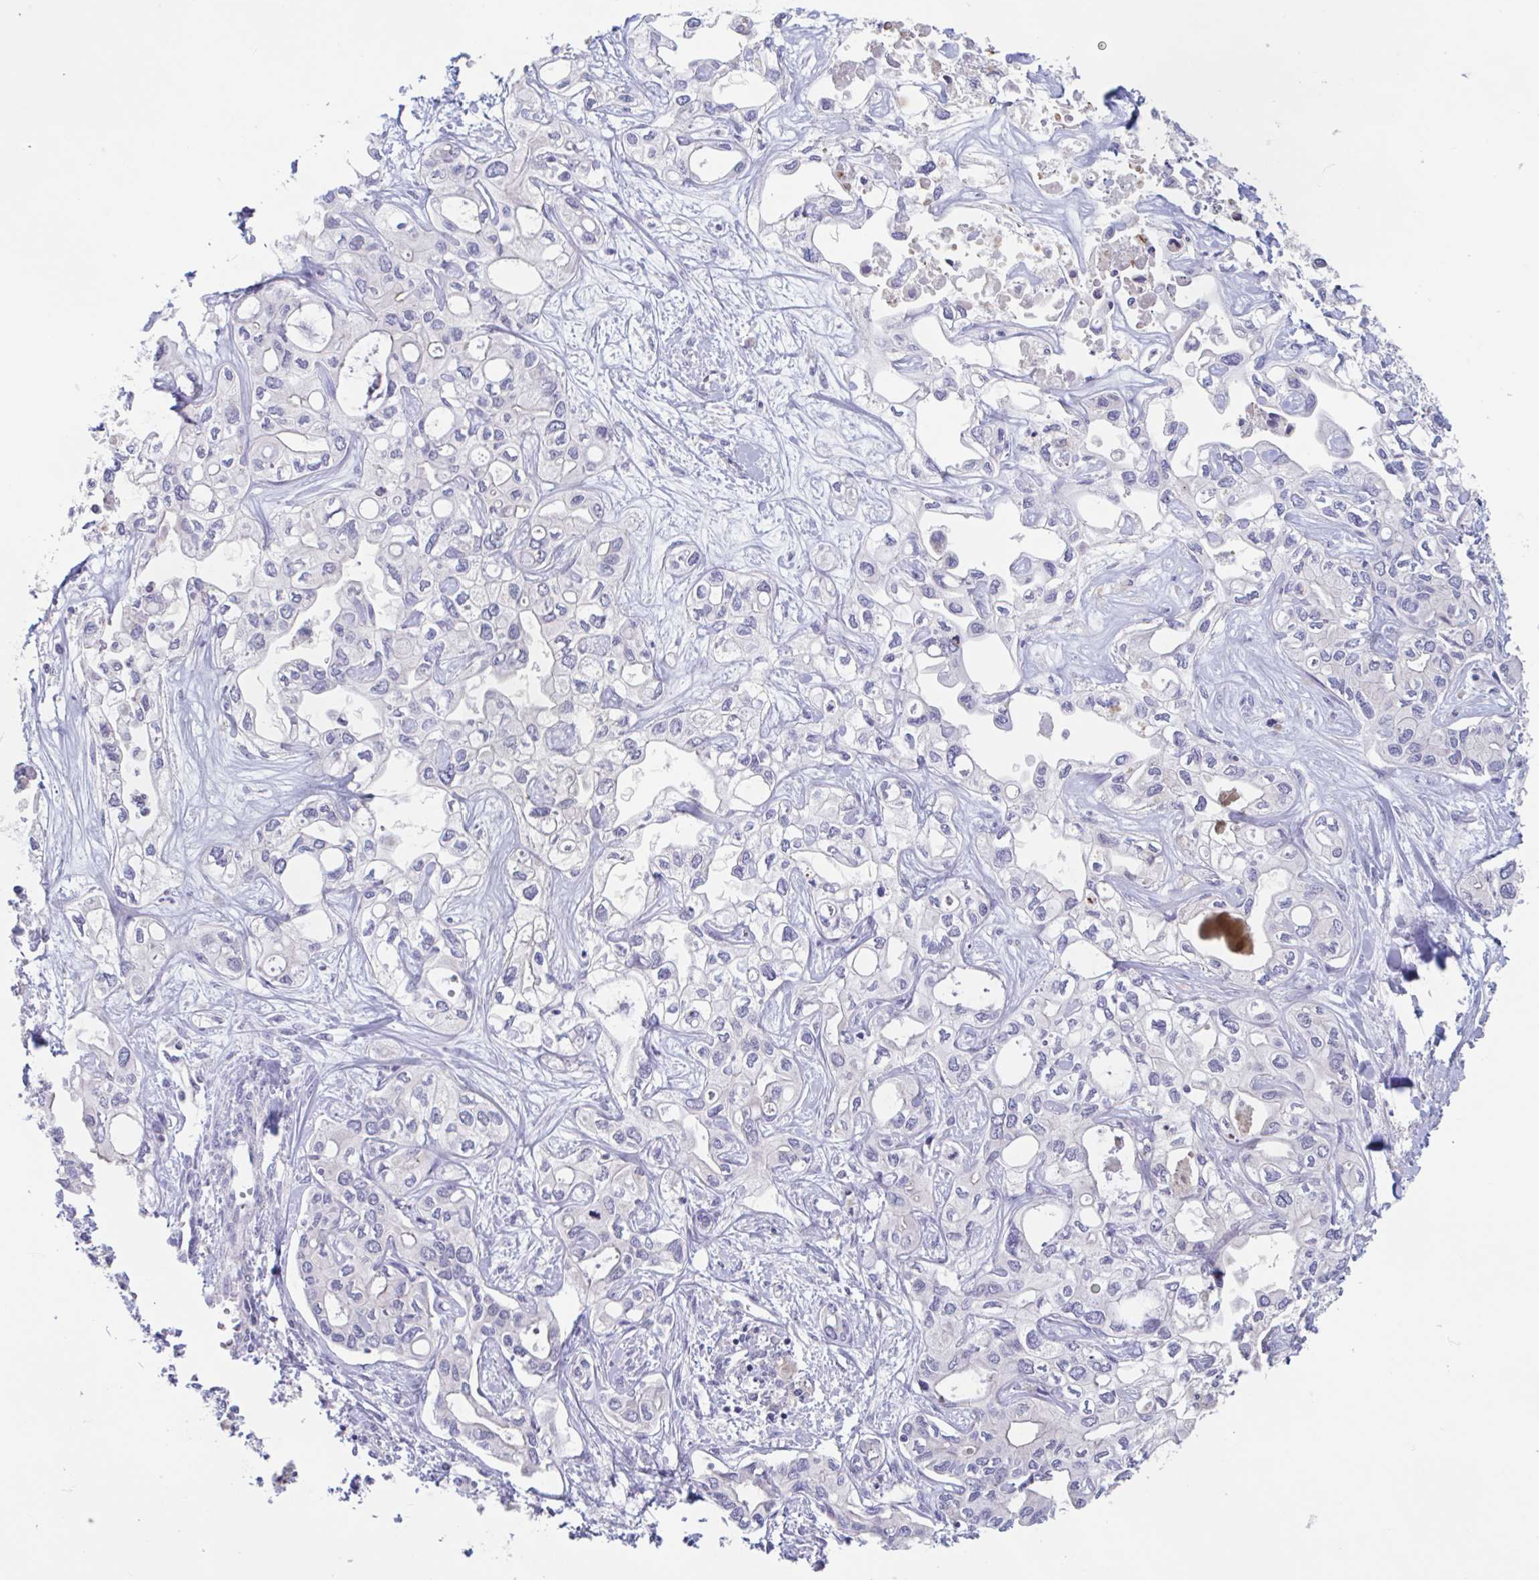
{"staining": {"intensity": "negative", "quantity": "none", "location": "none"}, "tissue": "liver cancer", "cell_type": "Tumor cells", "image_type": "cancer", "snomed": [{"axis": "morphology", "description": "Cholangiocarcinoma"}, {"axis": "topography", "description": "Liver"}], "caption": "Protein analysis of liver cancer (cholangiocarcinoma) exhibits no significant staining in tumor cells.", "gene": "UNKL", "patient": {"sex": "female", "age": 64}}